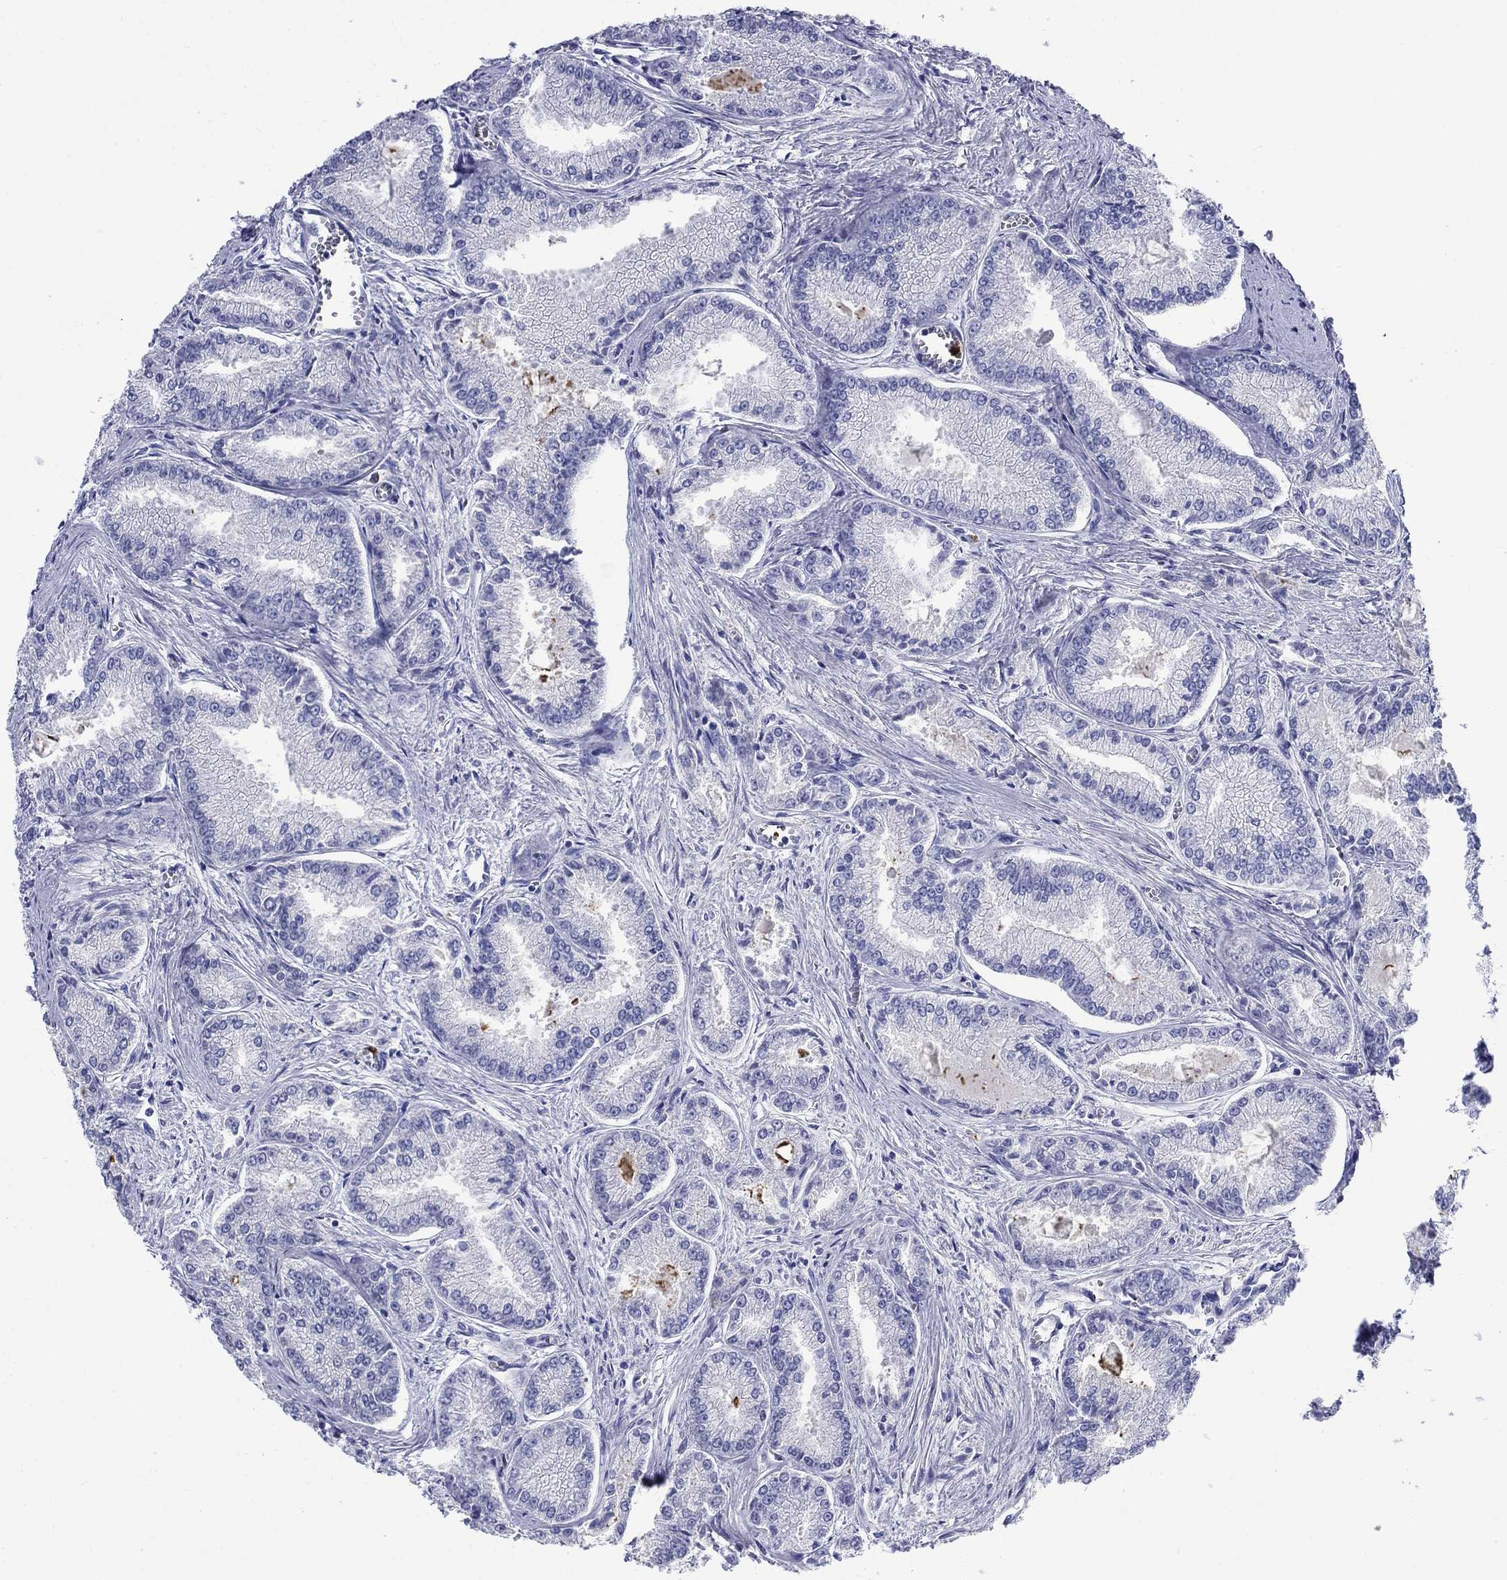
{"staining": {"intensity": "negative", "quantity": "none", "location": "none"}, "tissue": "prostate cancer", "cell_type": "Tumor cells", "image_type": "cancer", "snomed": [{"axis": "morphology", "description": "Adenocarcinoma, NOS"}, {"axis": "morphology", "description": "Adenocarcinoma, High grade"}, {"axis": "topography", "description": "Prostate"}], "caption": "The micrograph displays no significant expression in tumor cells of prostate cancer. (IHC, brightfield microscopy, high magnification).", "gene": "TFR2", "patient": {"sex": "male", "age": 70}}